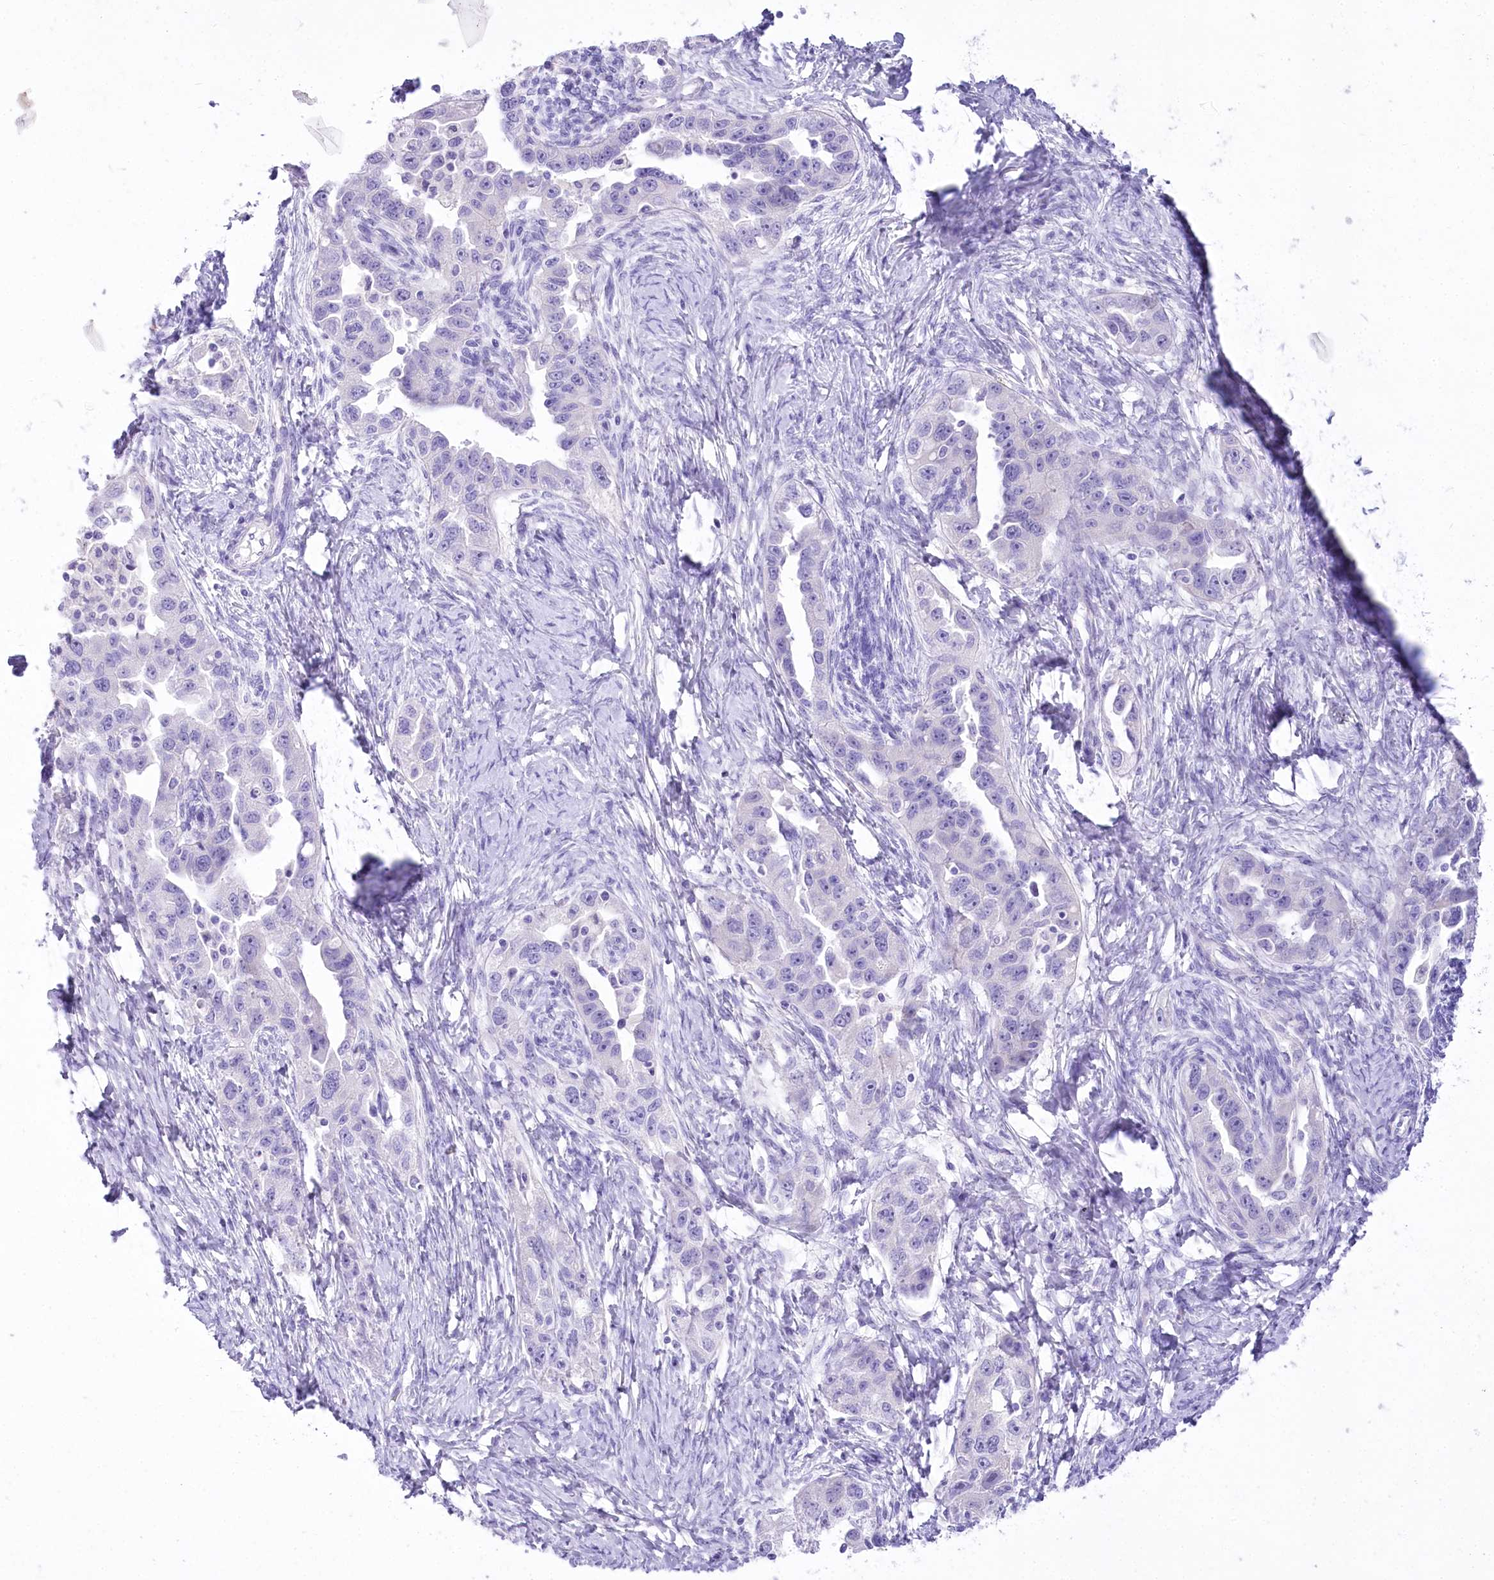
{"staining": {"intensity": "negative", "quantity": "none", "location": "none"}, "tissue": "ovarian cancer", "cell_type": "Tumor cells", "image_type": "cancer", "snomed": [{"axis": "morphology", "description": "Carcinoma, NOS"}, {"axis": "morphology", "description": "Cystadenocarcinoma, serous, NOS"}, {"axis": "topography", "description": "Ovary"}], "caption": "A high-resolution image shows immunohistochemistry (IHC) staining of ovarian serous cystadenocarcinoma, which exhibits no significant expression in tumor cells.", "gene": "PBLD", "patient": {"sex": "female", "age": 69}}